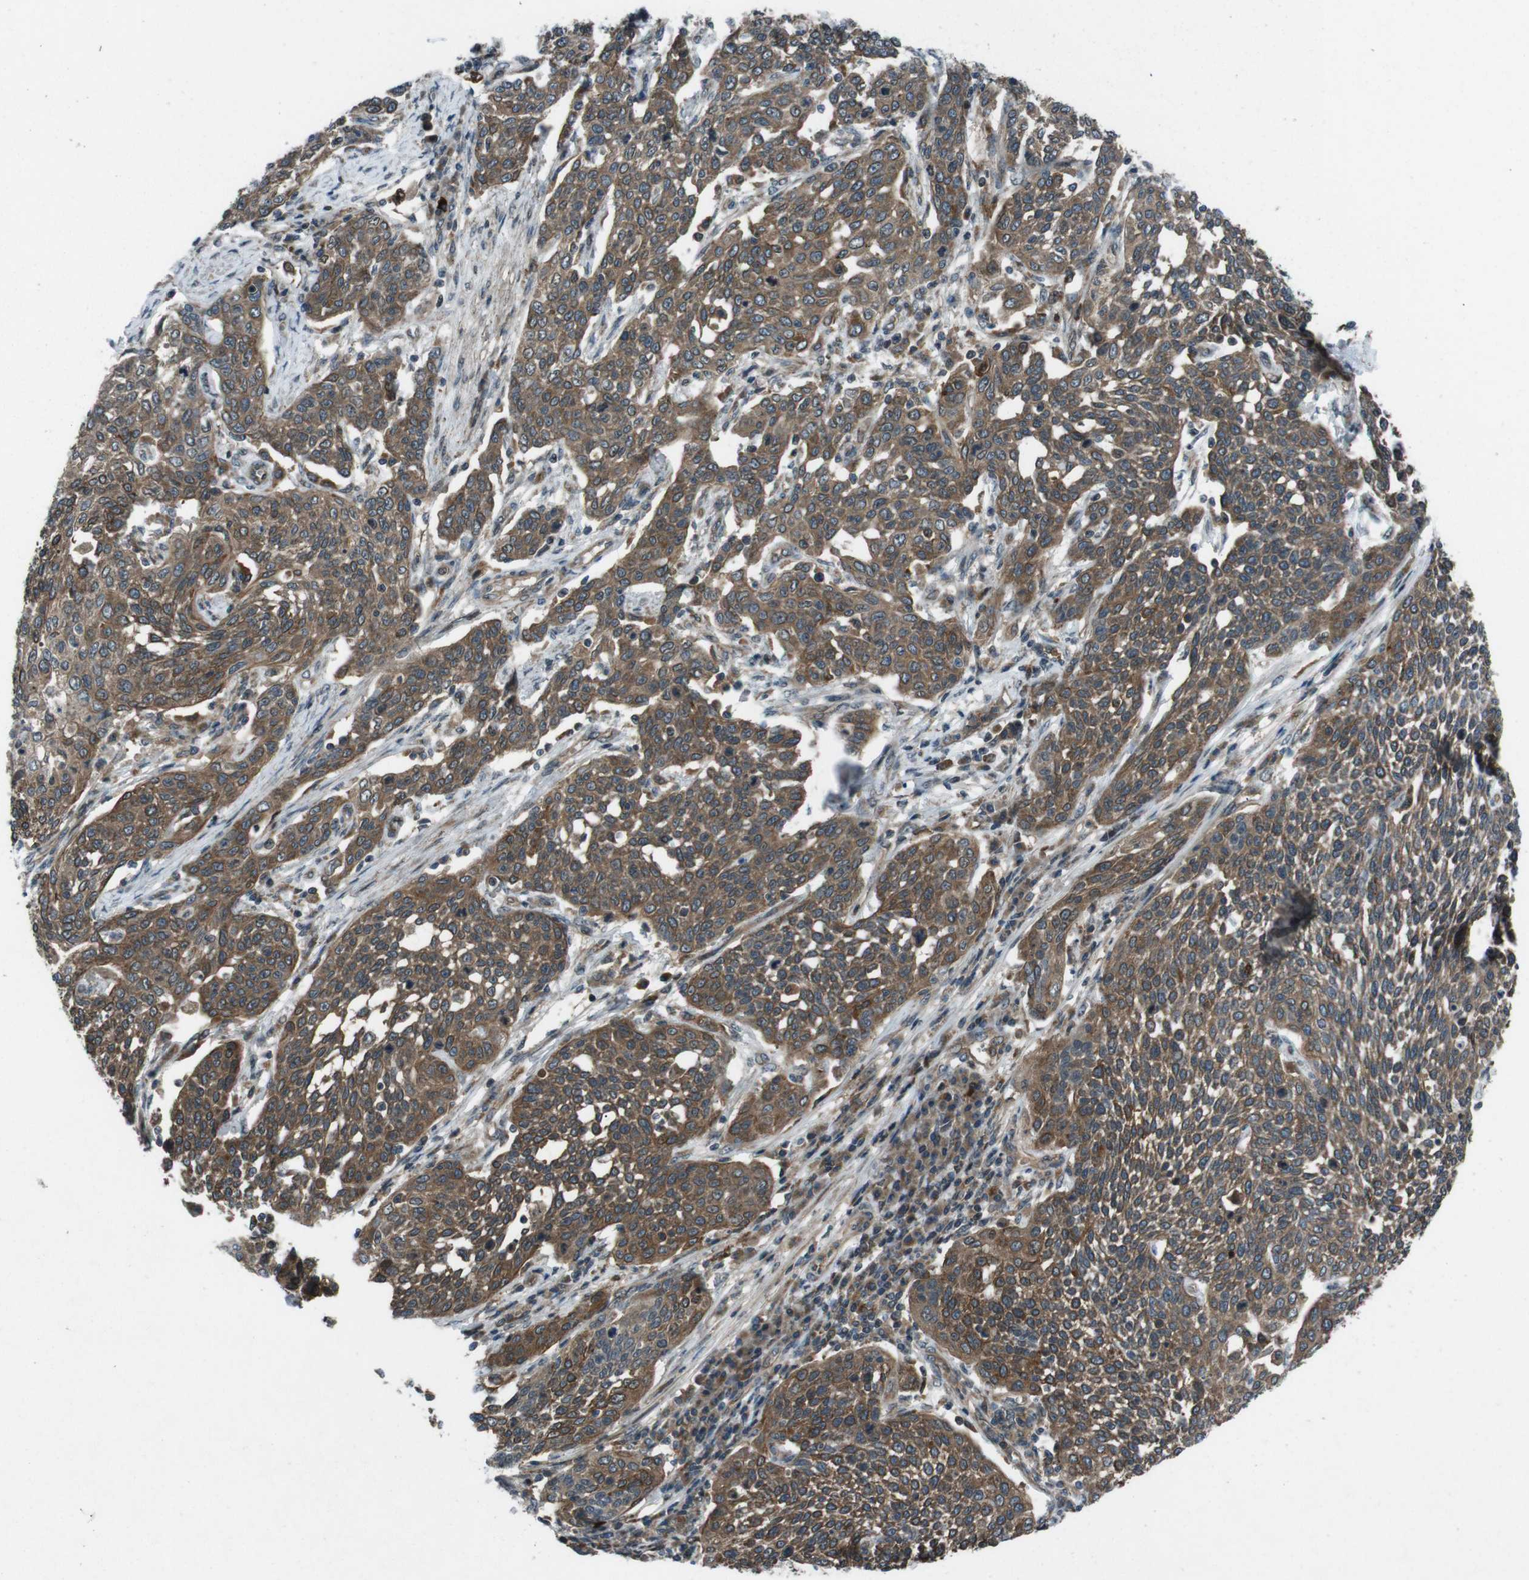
{"staining": {"intensity": "moderate", "quantity": ">75%", "location": "cytoplasmic/membranous"}, "tissue": "cervical cancer", "cell_type": "Tumor cells", "image_type": "cancer", "snomed": [{"axis": "morphology", "description": "Squamous cell carcinoma, NOS"}, {"axis": "topography", "description": "Cervix"}], "caption": "Tumor cells reveal medium levels of moderate cytoplasmic/membranous staining in about >75% of cells in human squamous cell carcinoma (cervical). Using DAB (brown) and hematoxylin (blue) stains, captured at high magnification using brightfield microscopy.", "gene": "SLC27A4", "patient": {"sex": "female", "age": 34}}